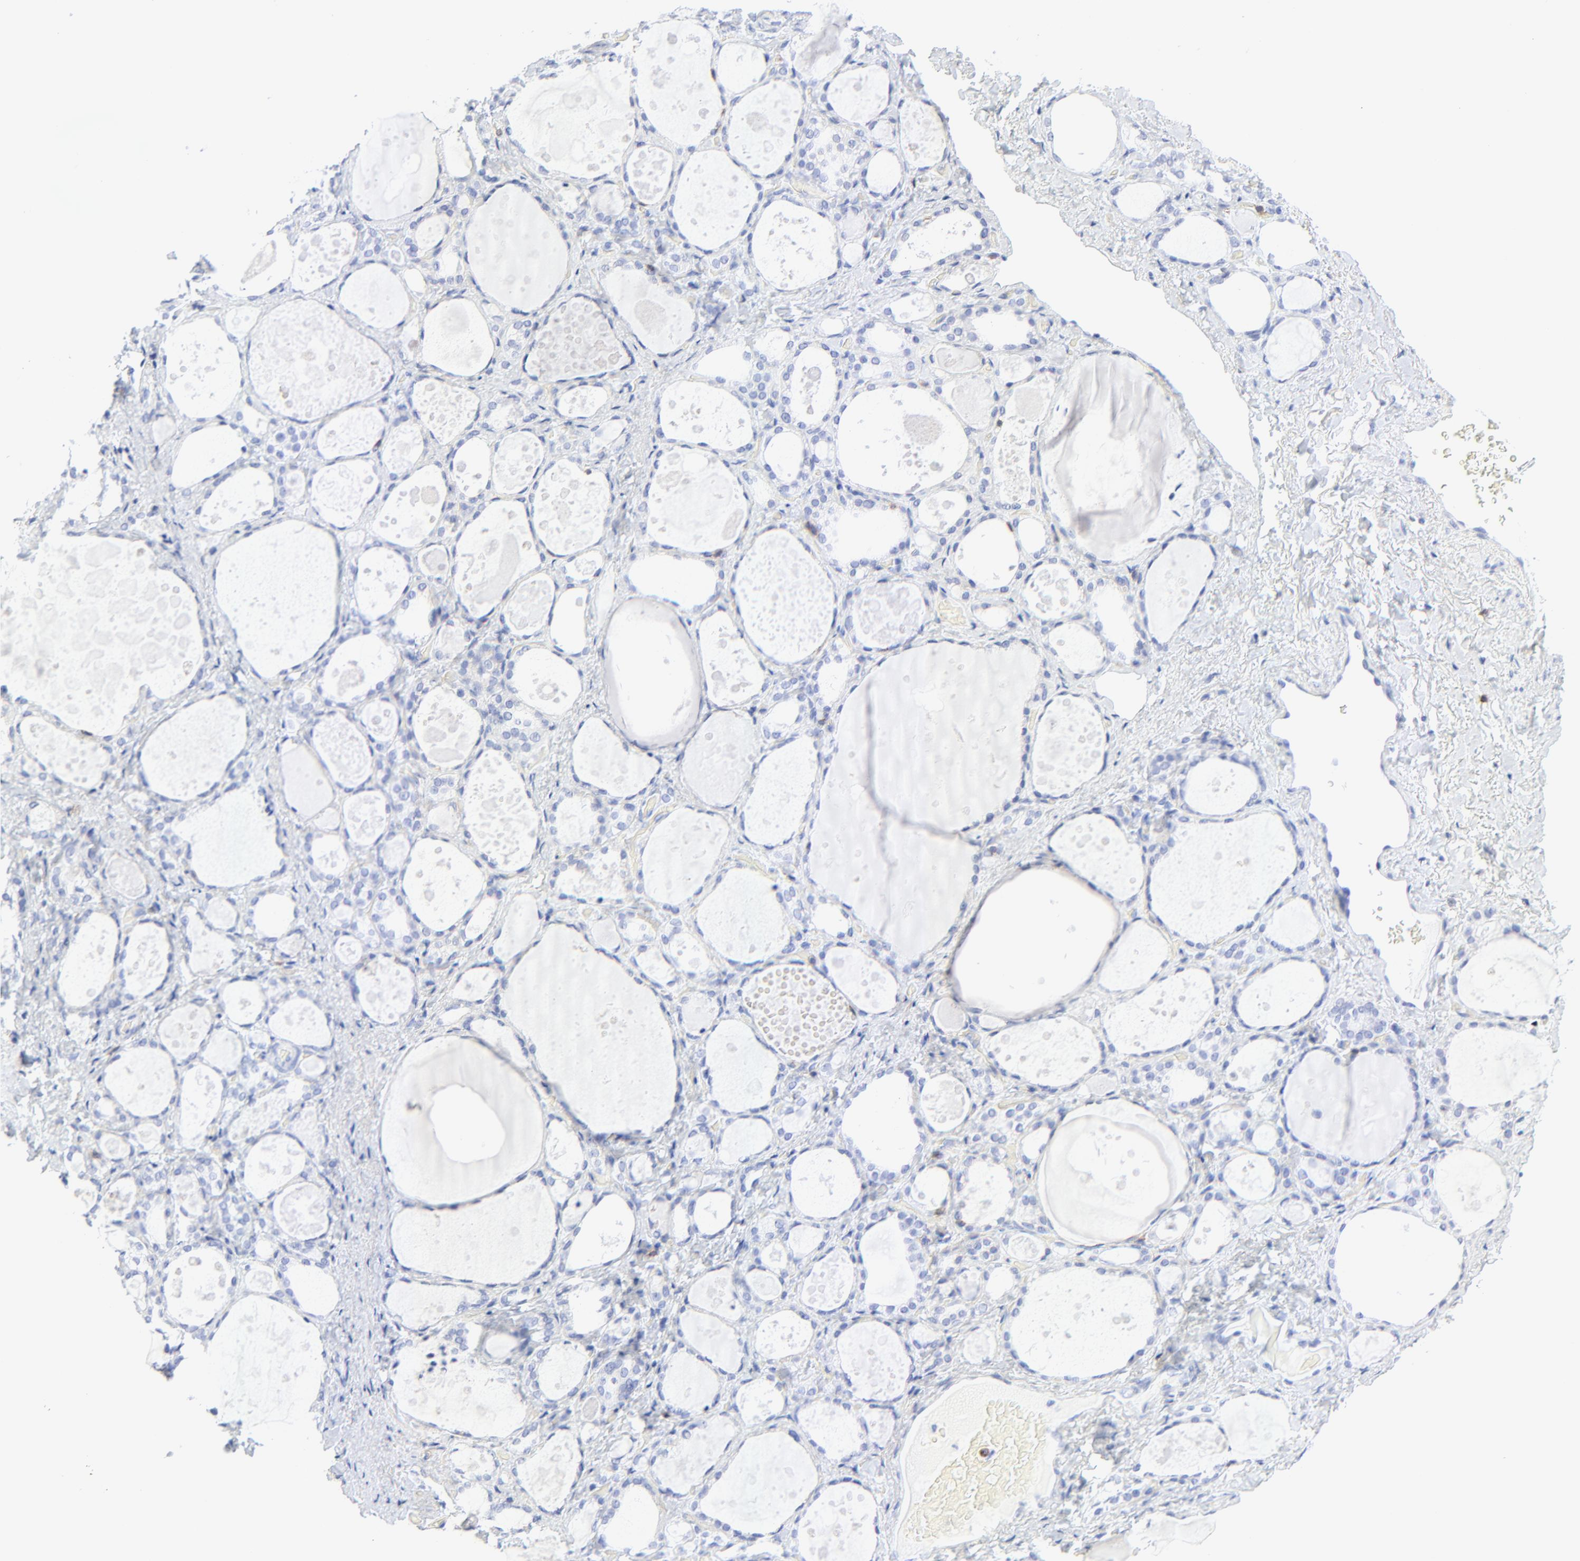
{"staining": {"intensity": "negative", "quantity": "none", "location": "none"}, "tissue": "thyroid gland", "cell_type": "Glandular cells", "image_type": "normal", "snomed": [{"axis": "morphology", "description": "Normal tissue, NOS"}, {"axis": "topography", "description": "Thyroid gland"}], "caption": "The histopathology image exhibits no staining of glandular cells in unremarkable thyroid gland.", "gene": "LCK", "patient": {"sex": "female", "age": 75}}